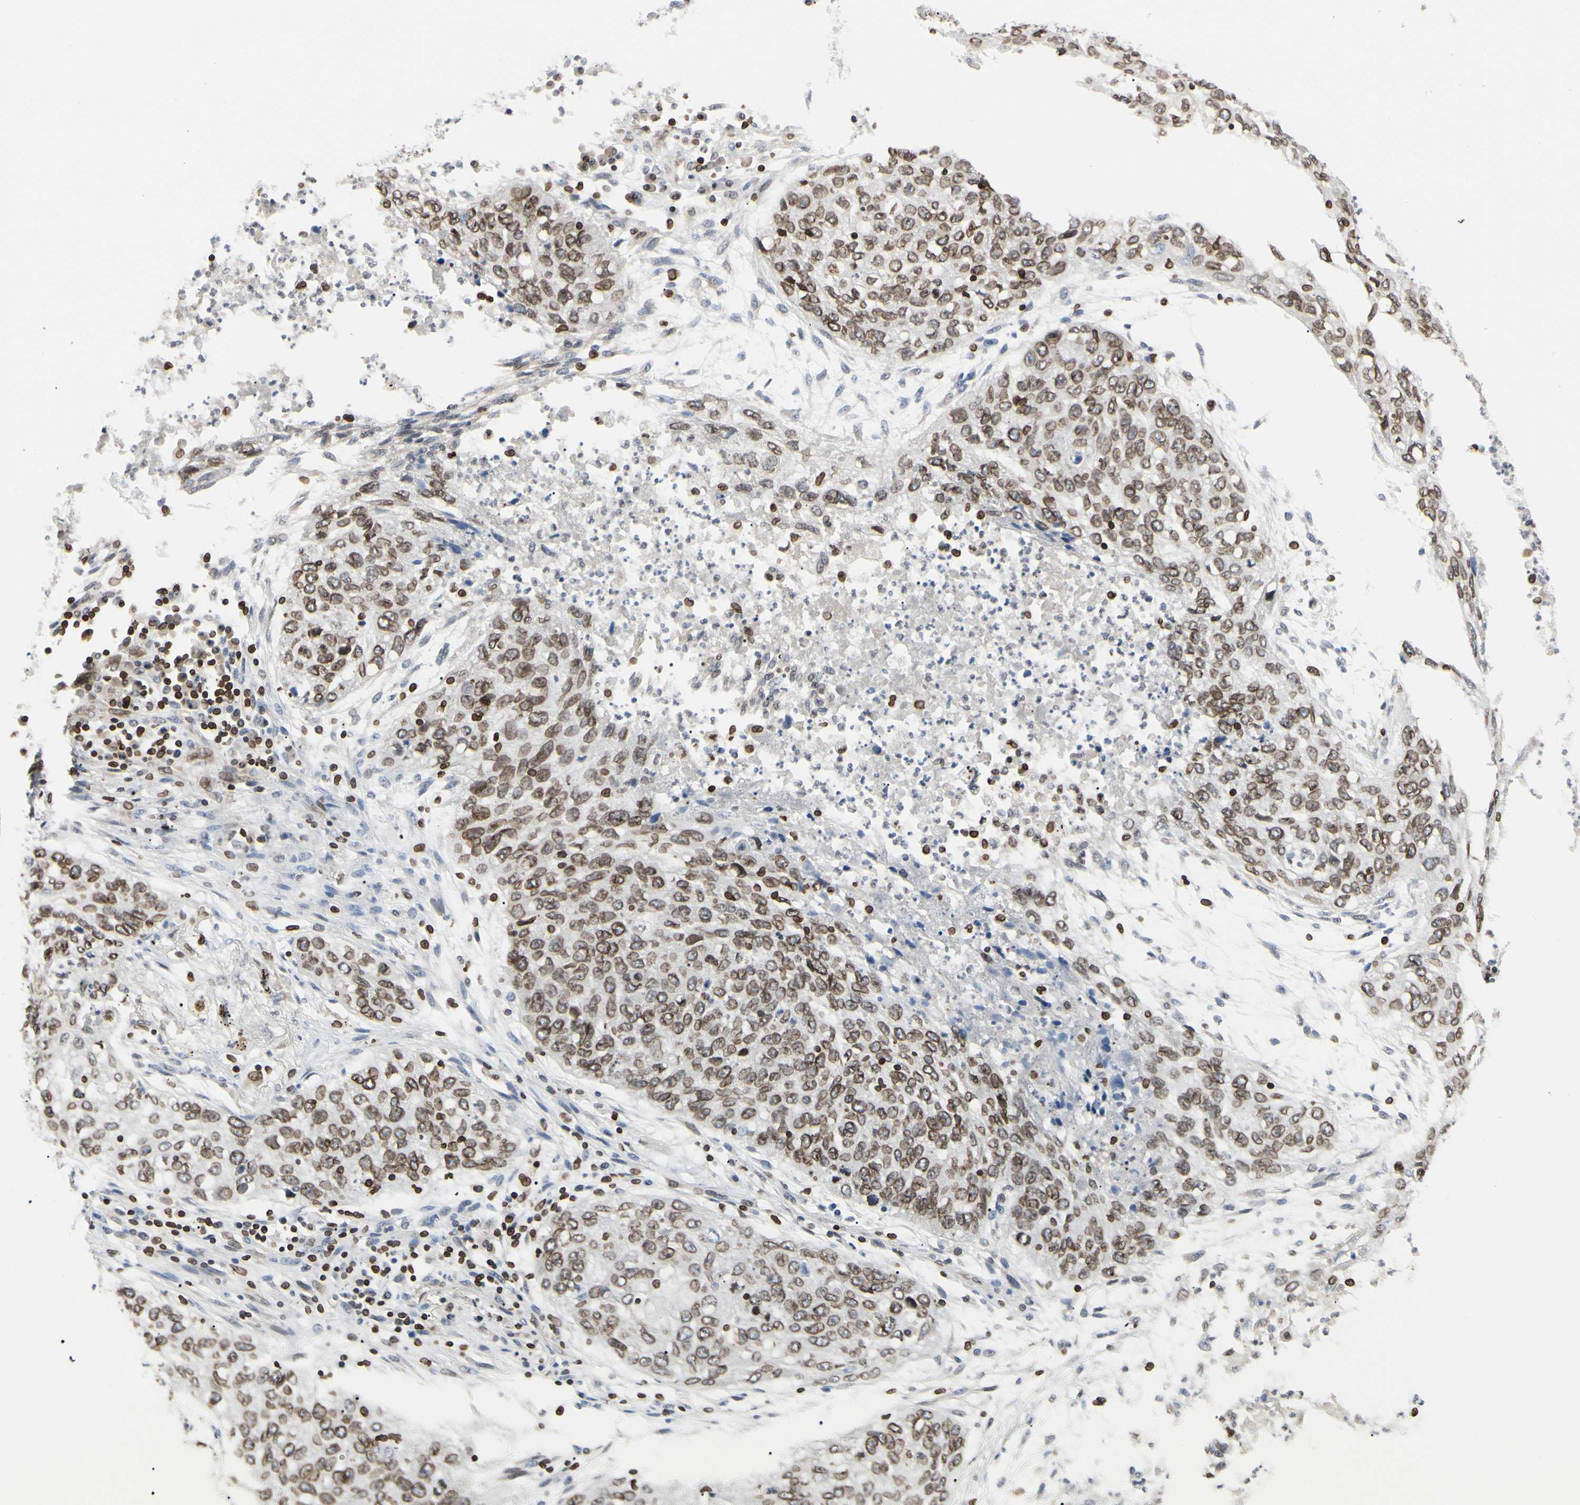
{"staining": {"intensity": "moderate", "quantity": ">75%", "location": "cytoplasmic/membranous,nuclear"}, "tissue": "lung cancer", "cell_type": "Tumor cells", "image_type": "cancer", "snomed": [{"axis": "morphology", "description": "Squamous cell carcinoma, NOS"}, {"axis": "topography", "description": "Lung"}], "caption": "IHC of human lung cancer reveals medium levels of moderate cytoplasmic/membranous and nuclear positivity in about >75% of tumor cells. (DAB (3,3'-diaminobenzidine) = brown stain, brightfield microscopy at high magnification).", "gene": "TMPO", "patient": {"sex": "female", "age": 63}}